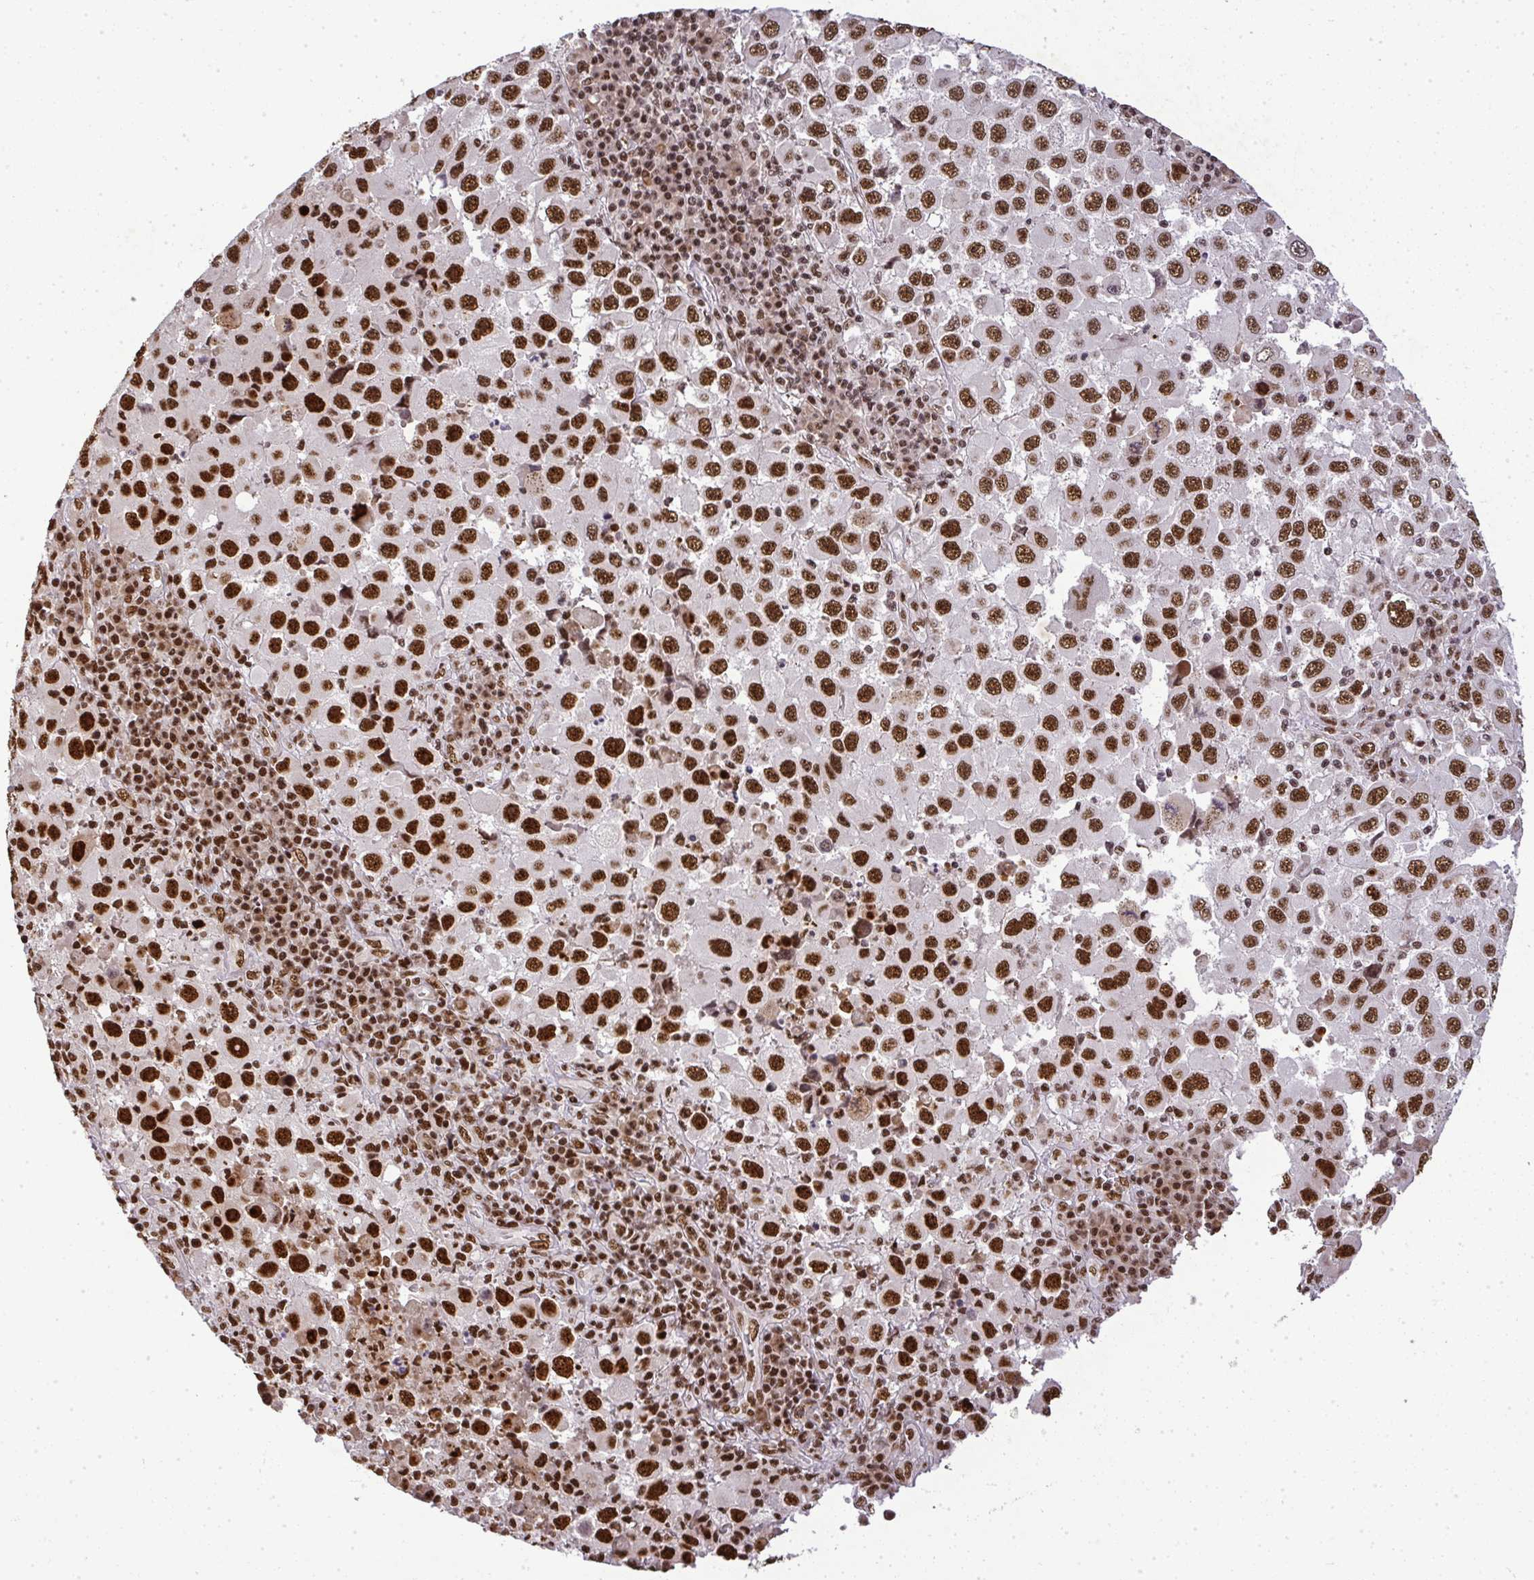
{"staining": {"intensity": "strong", "quantity": ">75%", "location": "nuclear"}, "tissue": "melanoma", "cell_type": "Tumor cells", "image_type": "cancer", "snomed": [{"axis": "morphology", "description": "Malignant melanoma, Metastatic site"}, {"axis": "topography", "description": "Lymph node"}], "caption": "A photomicrograph of malignant melanoma (metastatic site) stained for a protein shows strong nuclear brown staining in tumor cells.", "gene": "U2AF1", "patient": {"sex": "female", "age": 67}}